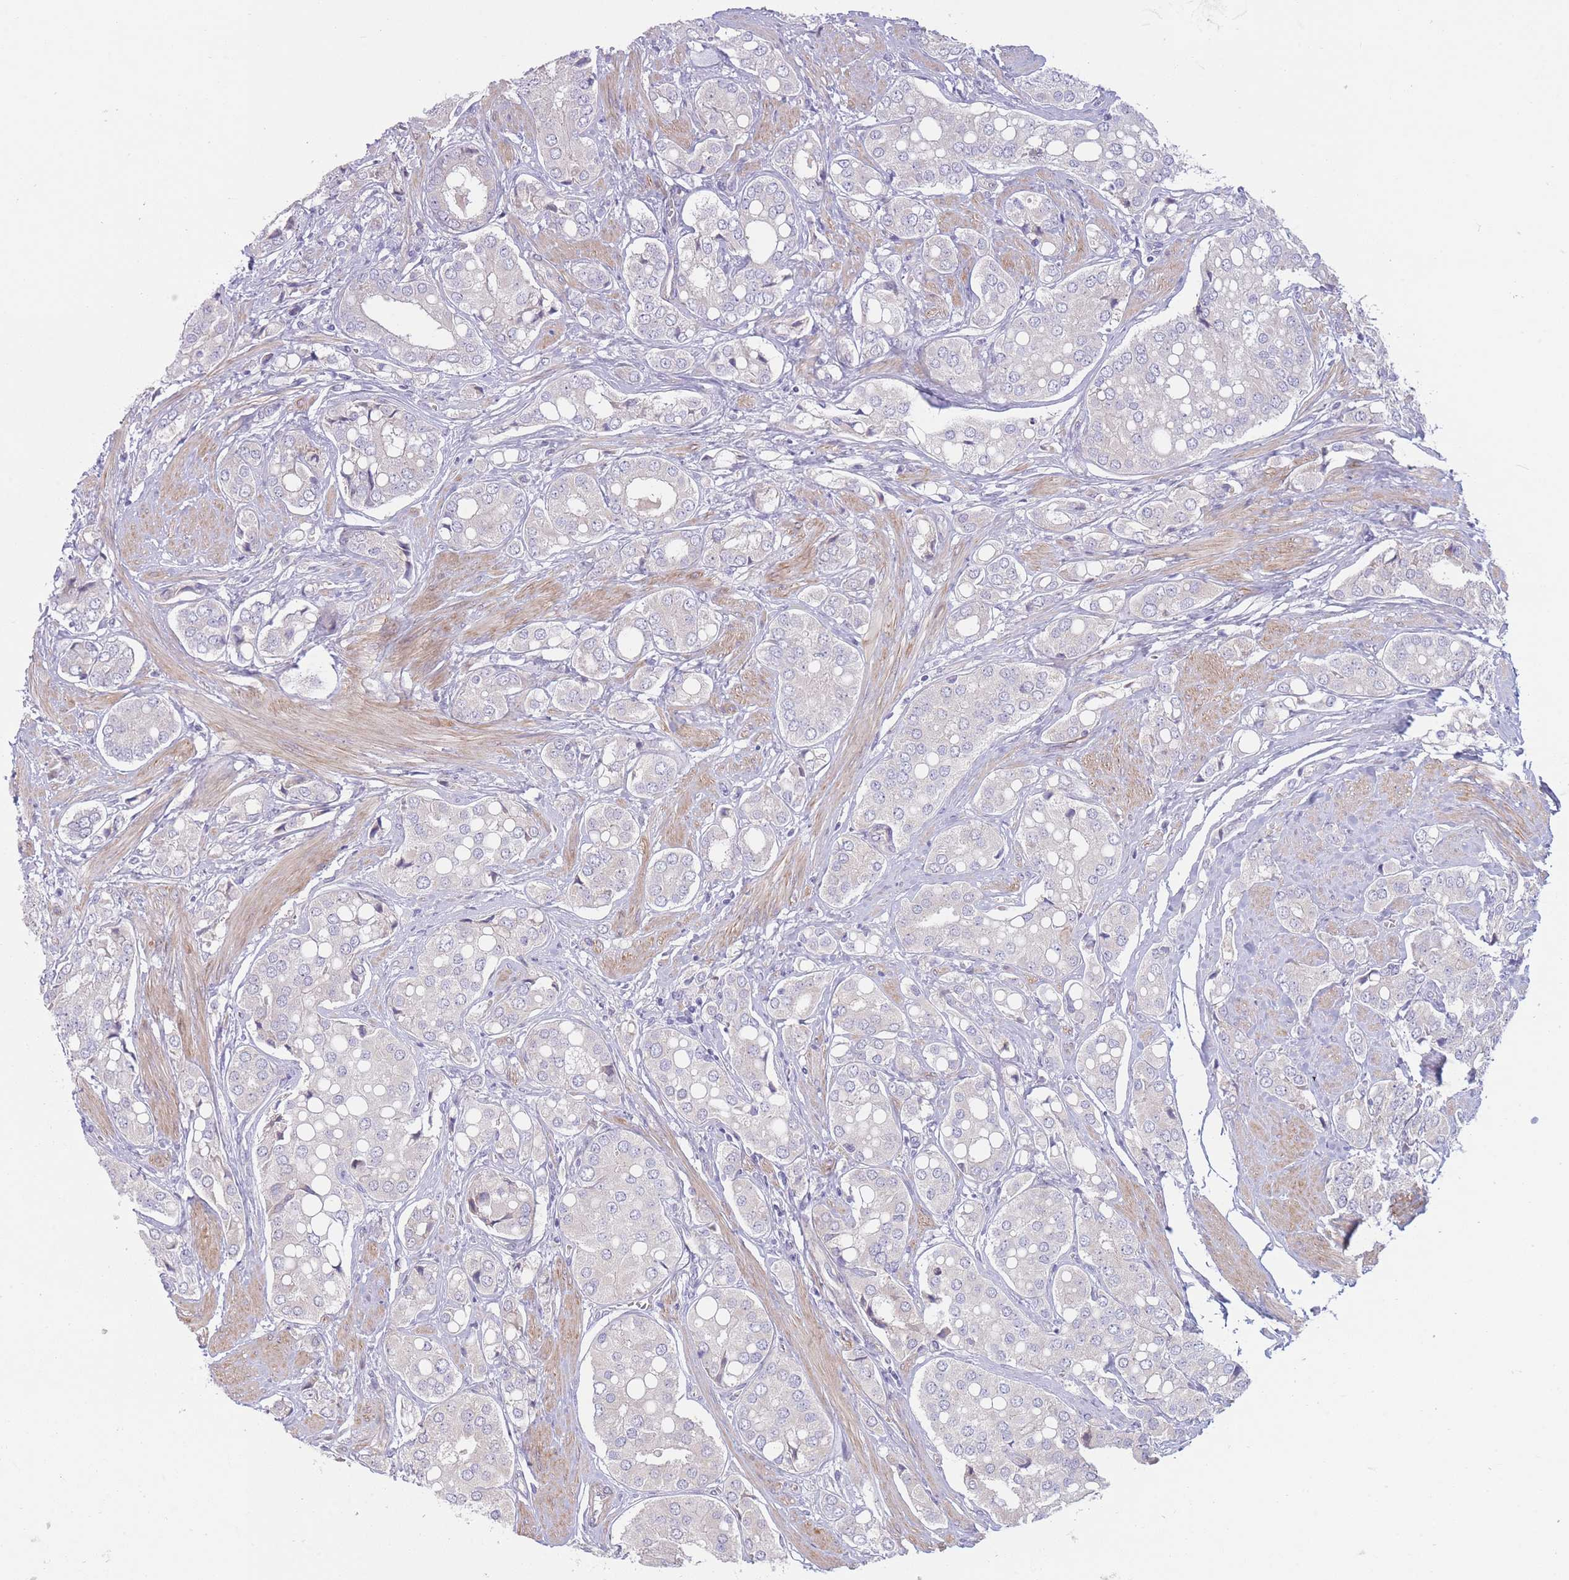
{"staining": {"intensity": "negative", "quantity": "none", "location": "none"}, "tissue": "prostate cancer", "cell_type": "Tumor cells", "image_type": "cancer", "snomed": [{"axis": "morphology", "description": "Adenocarcinoma, High grade"}, {"axis": "topography", "description": "Prostate"}], "caption": "Tumor cells show no significant protein staining in adenocarcinoma (high-grade) (prostate).", "gene": "PNPLA5", "patient": {"sex": "male", "age": 71}}